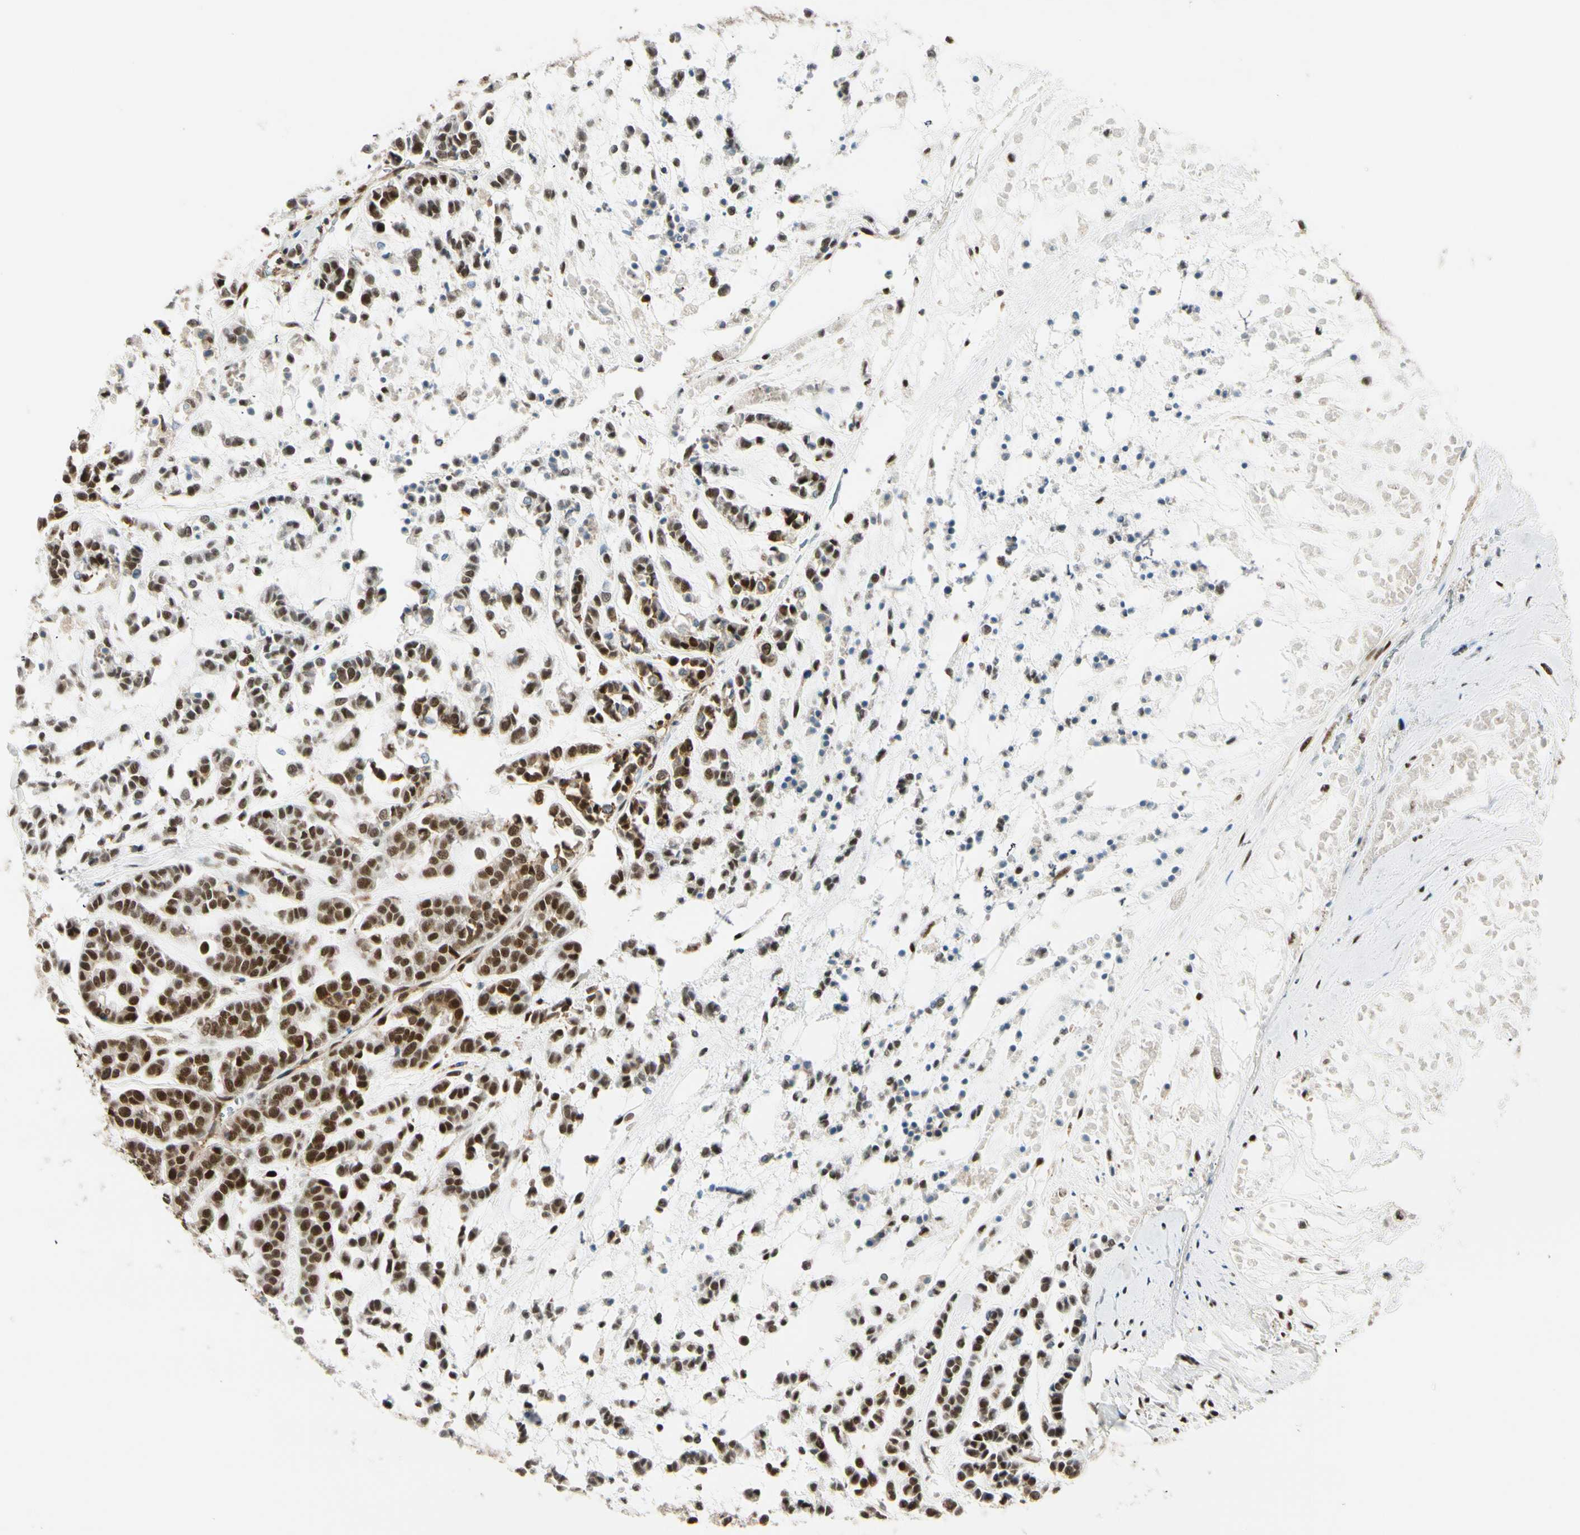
{"staining": {"intensity": "strong", "quantity": ">75%", "location": "cytoplasmic/membranous,nuclear"}, "tissue": "head and neck cancer", "cell_type": "Tumor cells", "image_type": "cancer", "snomed": [{"axis": "morphology", "description": "Adenocarcinoma, NOS"}, {"axis": "morphology", "description": "Adenoma, NOS"}, {"axis": "topography", "description": "Head-Neck"}], "caption": "Immunohistochemistry (IHC) micrograph of neoplastic tissue: human head and neck cancer (adenocarcinoma) stained using immunohistochemistry demonstrates high levels of strong protein expression localized specifically in the cytoplasmic/membranous and nuclear of tumor cells, appearing as a cytoplasmic/membranous and nuclear brown color.", "gene": "DAXX", "patient": {"sex": "female", "age": 55}}